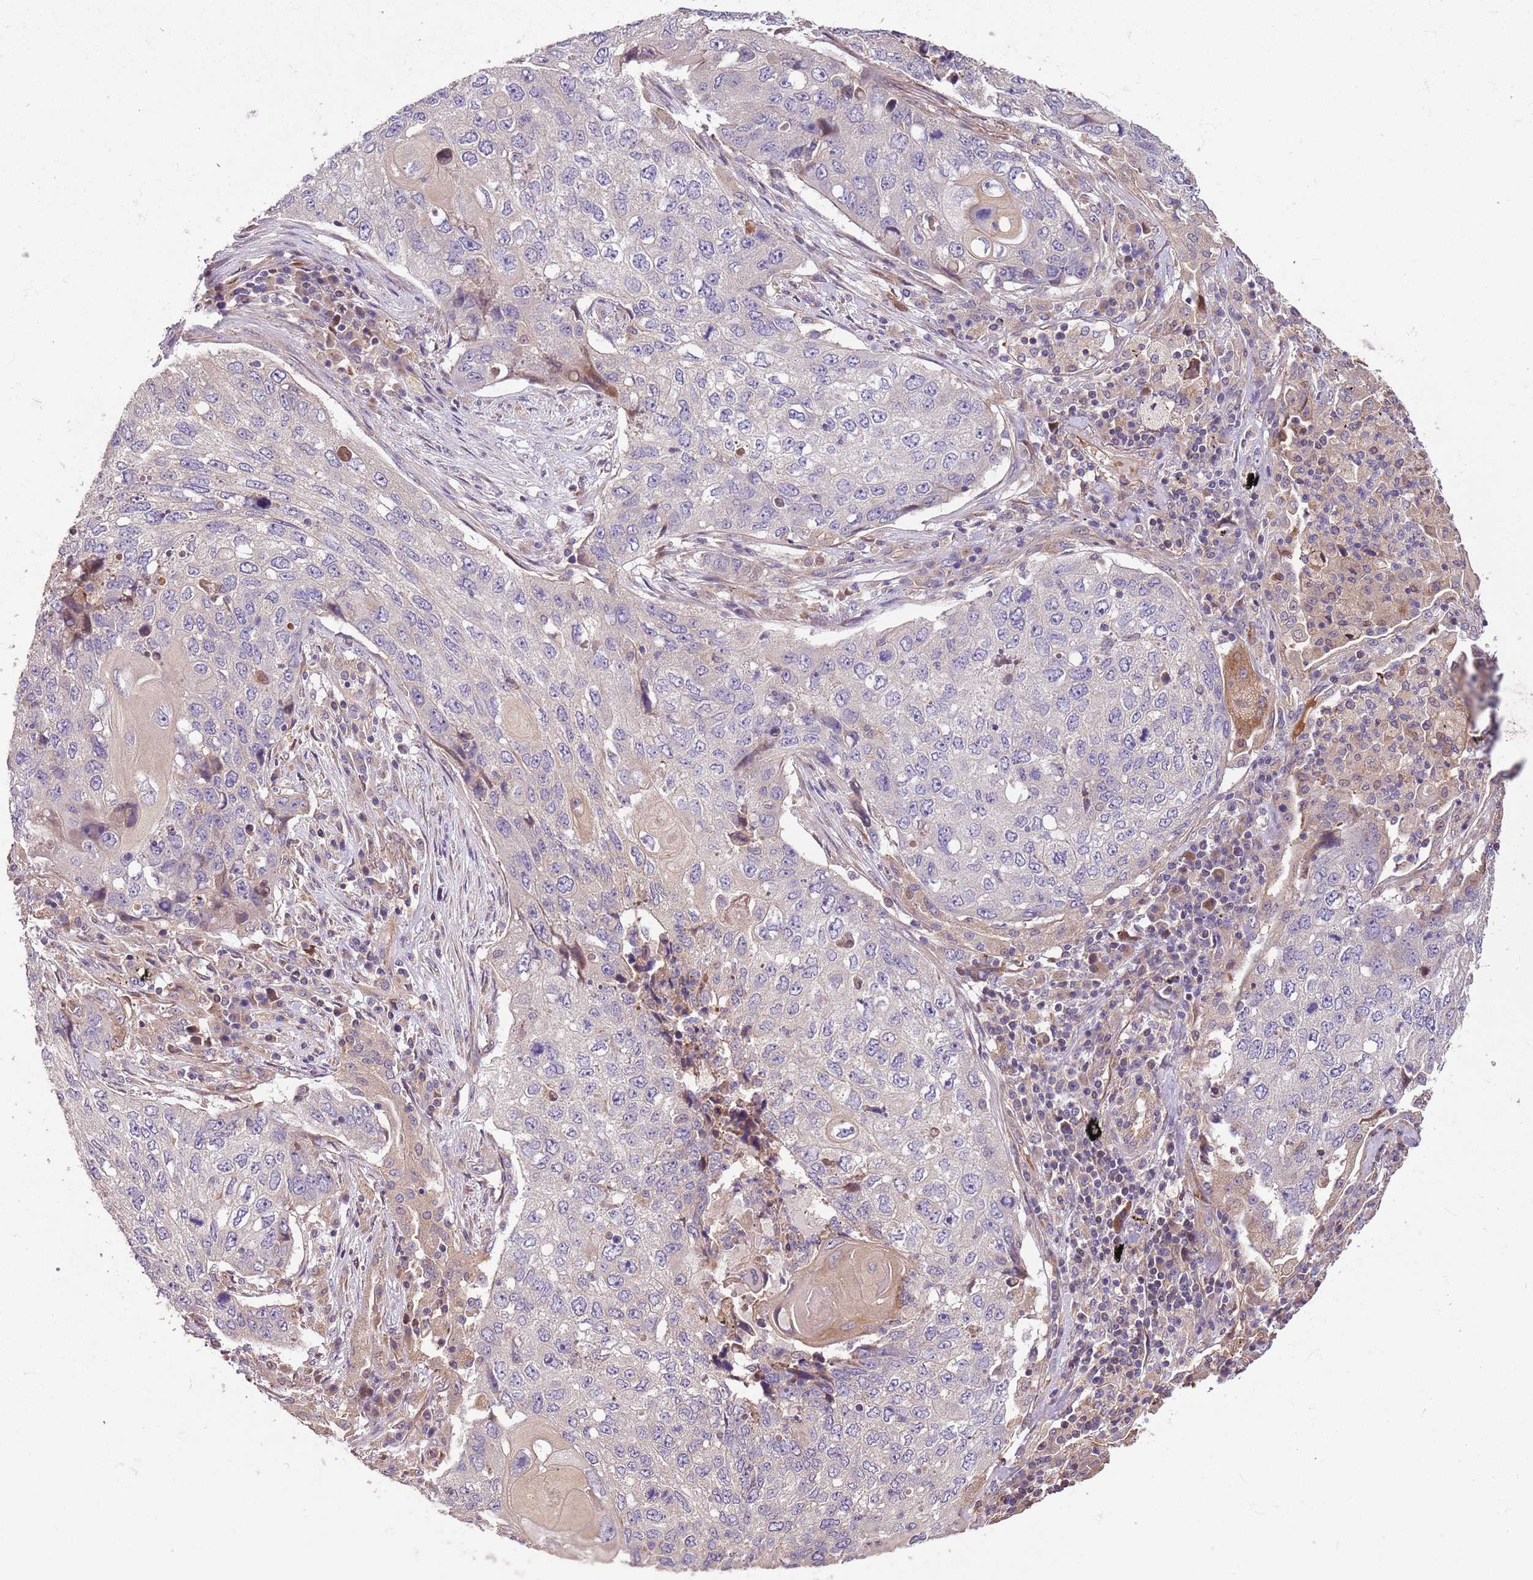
{"staining": {"intensity": "negative", "quantity": "none", "location": "none"}, "tissue": "lung cancer", "cell_type": "Tumor cells", "image_type": "cancer", "snomed": [{"axis": "morphology", "description": "Squamous cell carcinoma, NOS"}, {"axis": "topography", "description": "Lung"}], "caption": "There is no significant expression in tumor cells of lung squamous cell carcinoma.", "gene": "FAM89B", "patient": {"sex": "female", "age": 63}}